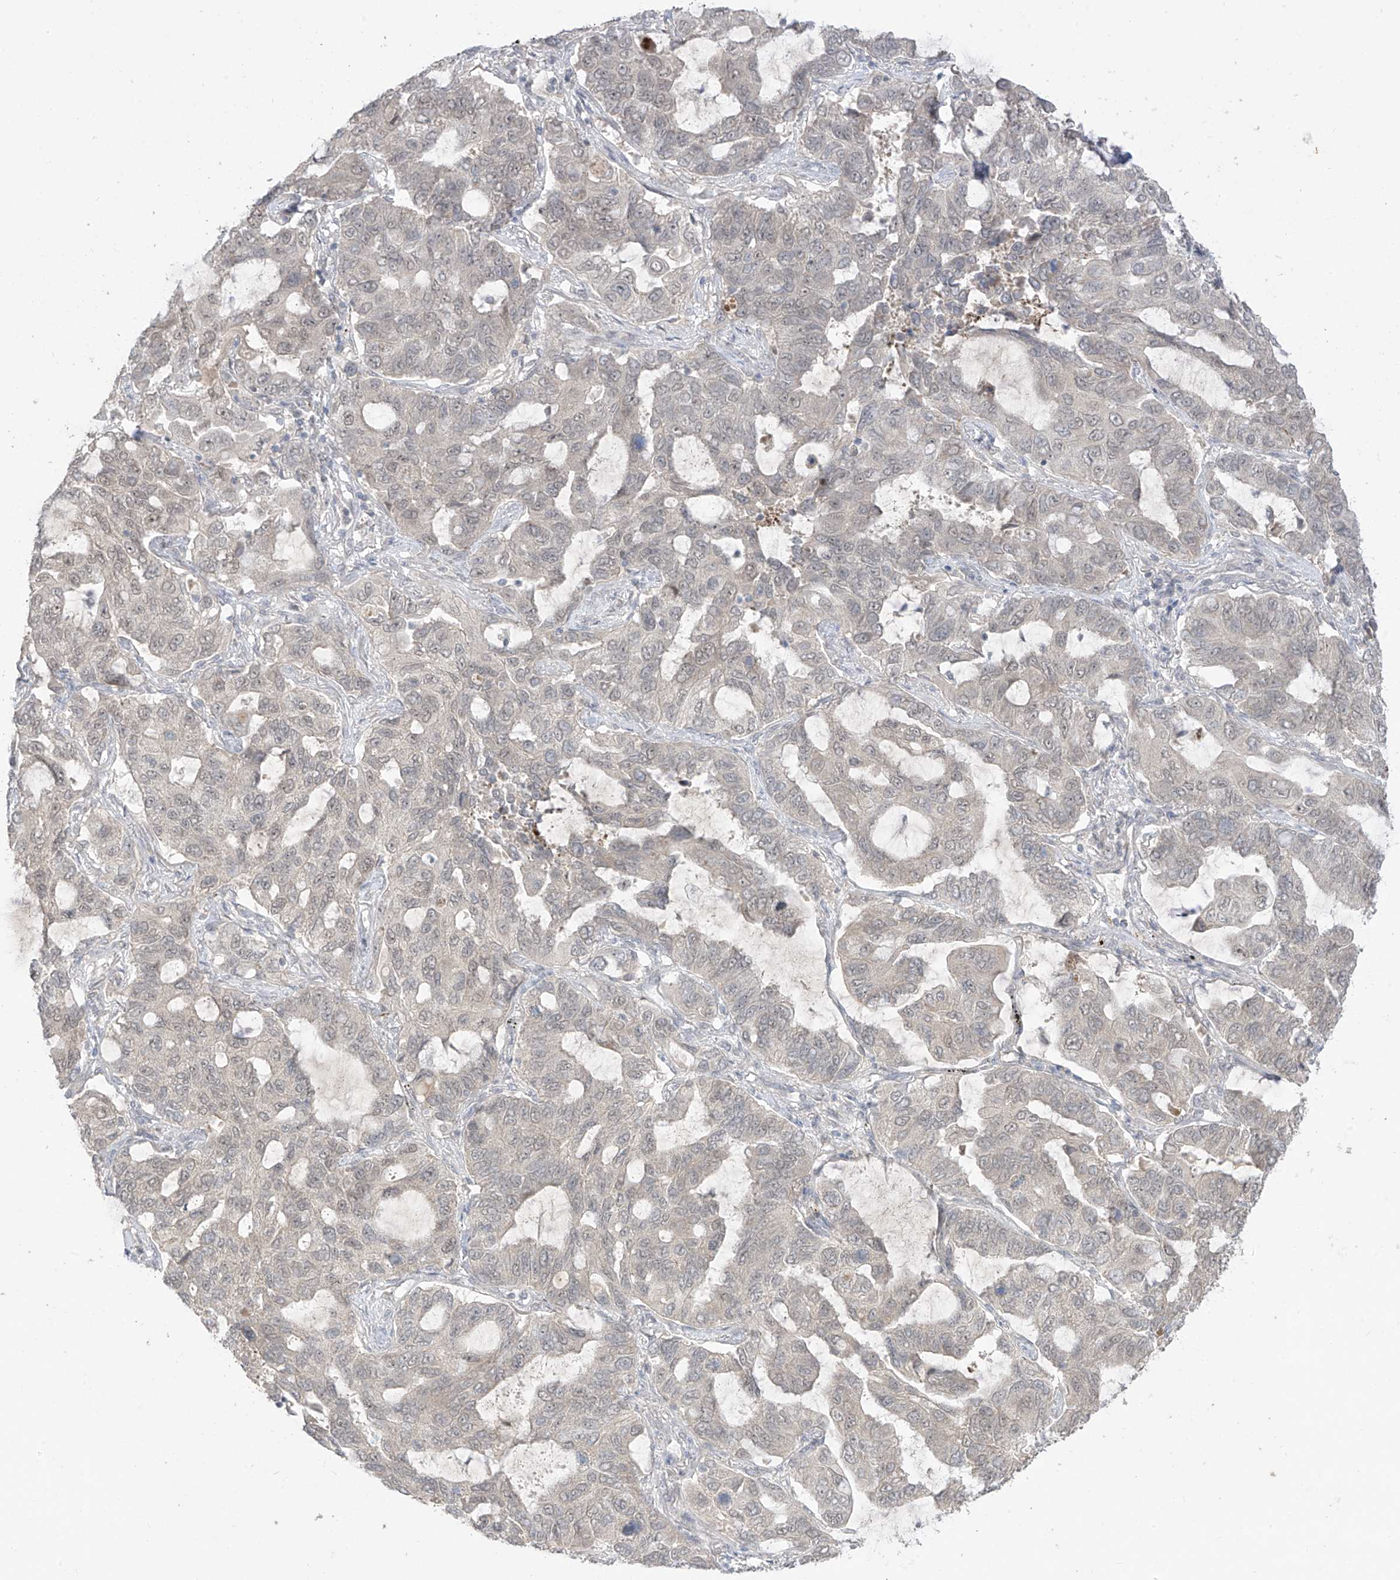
{"staining": {"intensity": "weak", "quantity": "<25%", "location": "nuclear"}, "tissue": "lung cancer", "cell_type": "Tumor cells", "image_type": "cancer", "snomed": [{"axis": "morphology", "description": "Adenocarcinoma, NOS"}, {"axis": "topography", "description": "Lung"}], "caption": "DAB immunohistochemical staining of human lung cancer exhibits no significant staining in tumor cells.", "gene": "OGT", "patient": {"sex": "male", "age": 64}}